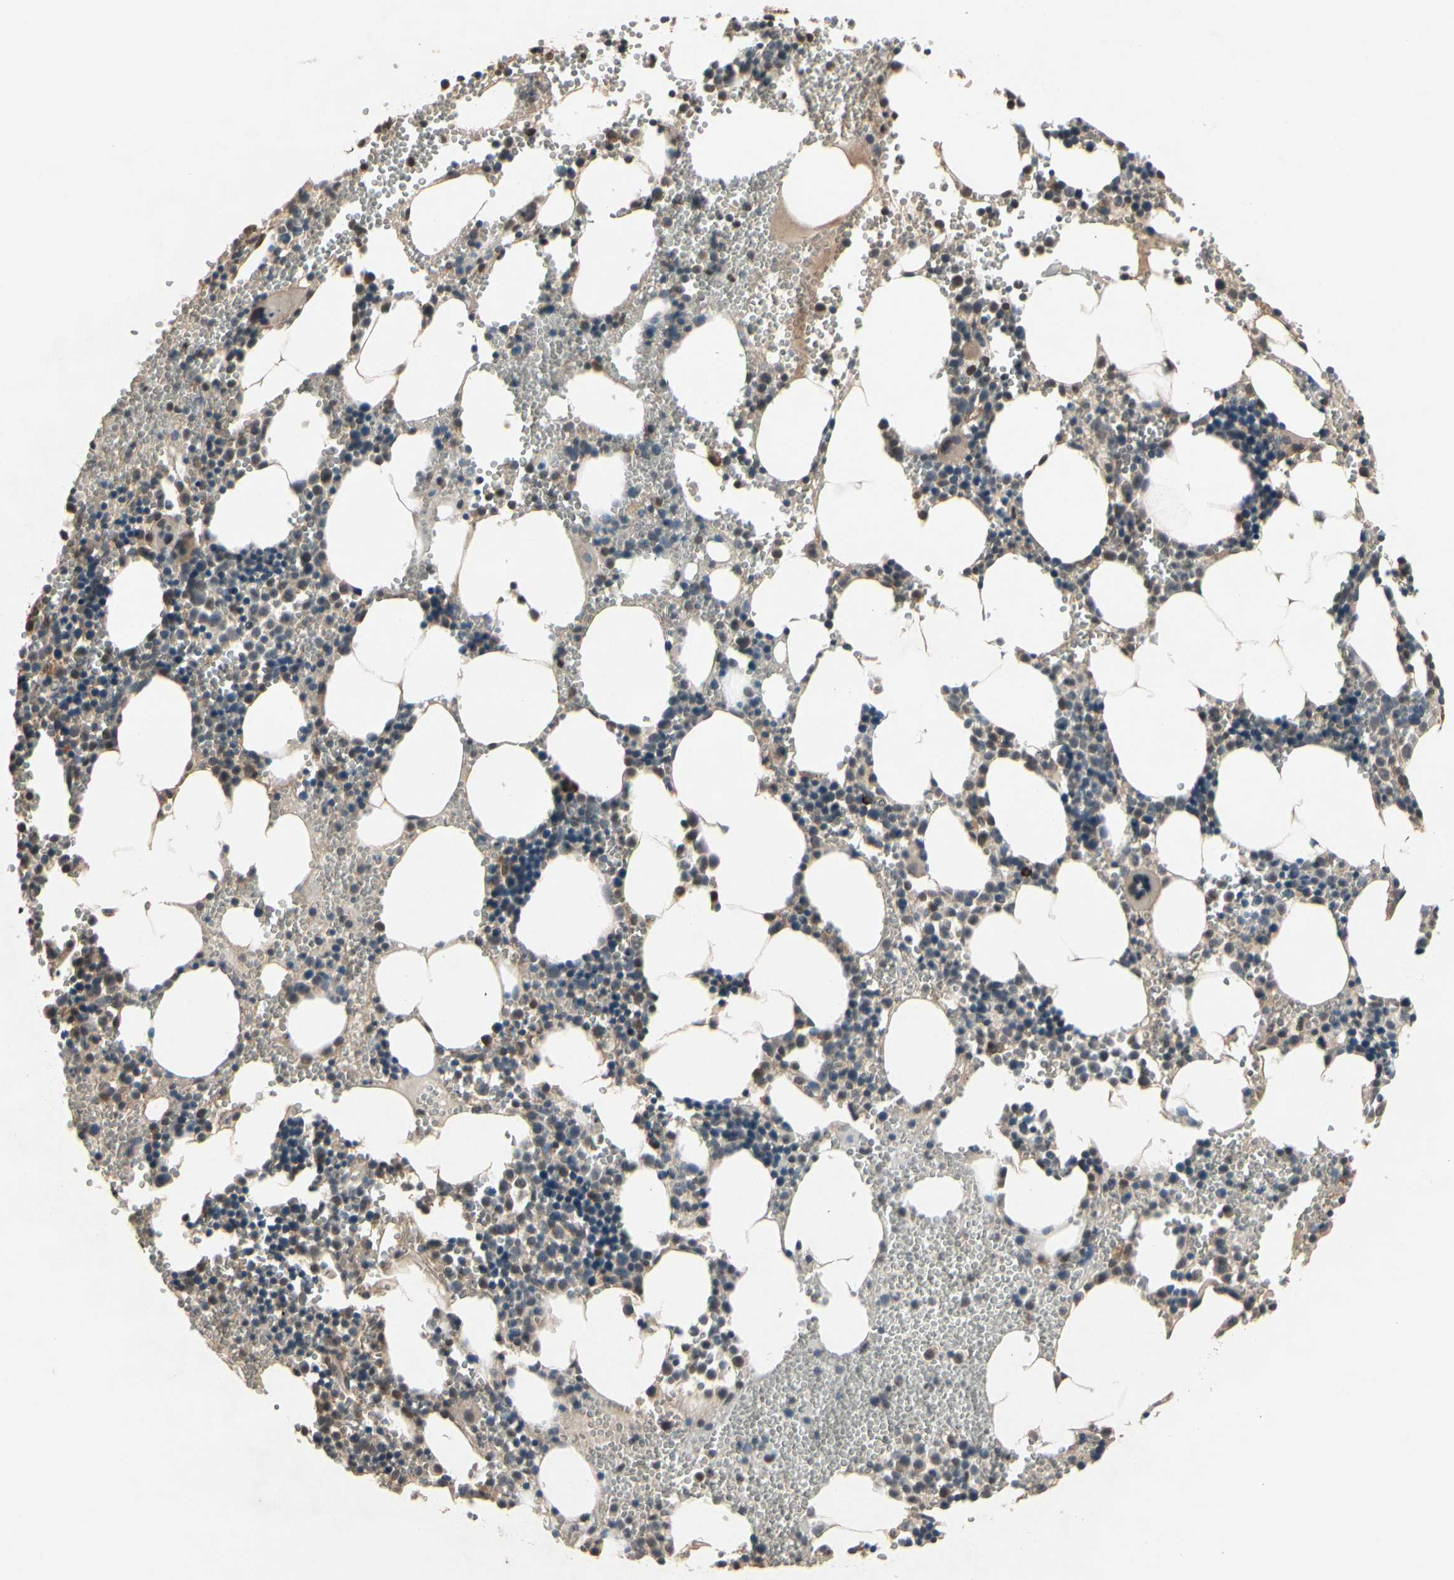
{"staining": {"intensity": "moderate", "quantity": "<25%", "location": "cytoplasmic/membranous,nuclear"}, "tissue": "bone marrow", "cell_type": "Hematopoietic cells", "image_type": "normal", "snomed": [{"axis": "morphology", "description": "Normal tissue, NOS"}, {"axis": "morphology", "description": "Inflammation, NOS"}, {"axis": "topography", "description": "Bone marrow"}], "caption": "This photomicrograph demonstrates immunohistochemistry (IHC) staining of normal human bone marrow, with low moderate cytoplasmic/membranous,nuclear positivity in about <25% of hematopoietic cells.", "gene": "PNPLA7", "patient": {"sex": "male", "age": 42}}